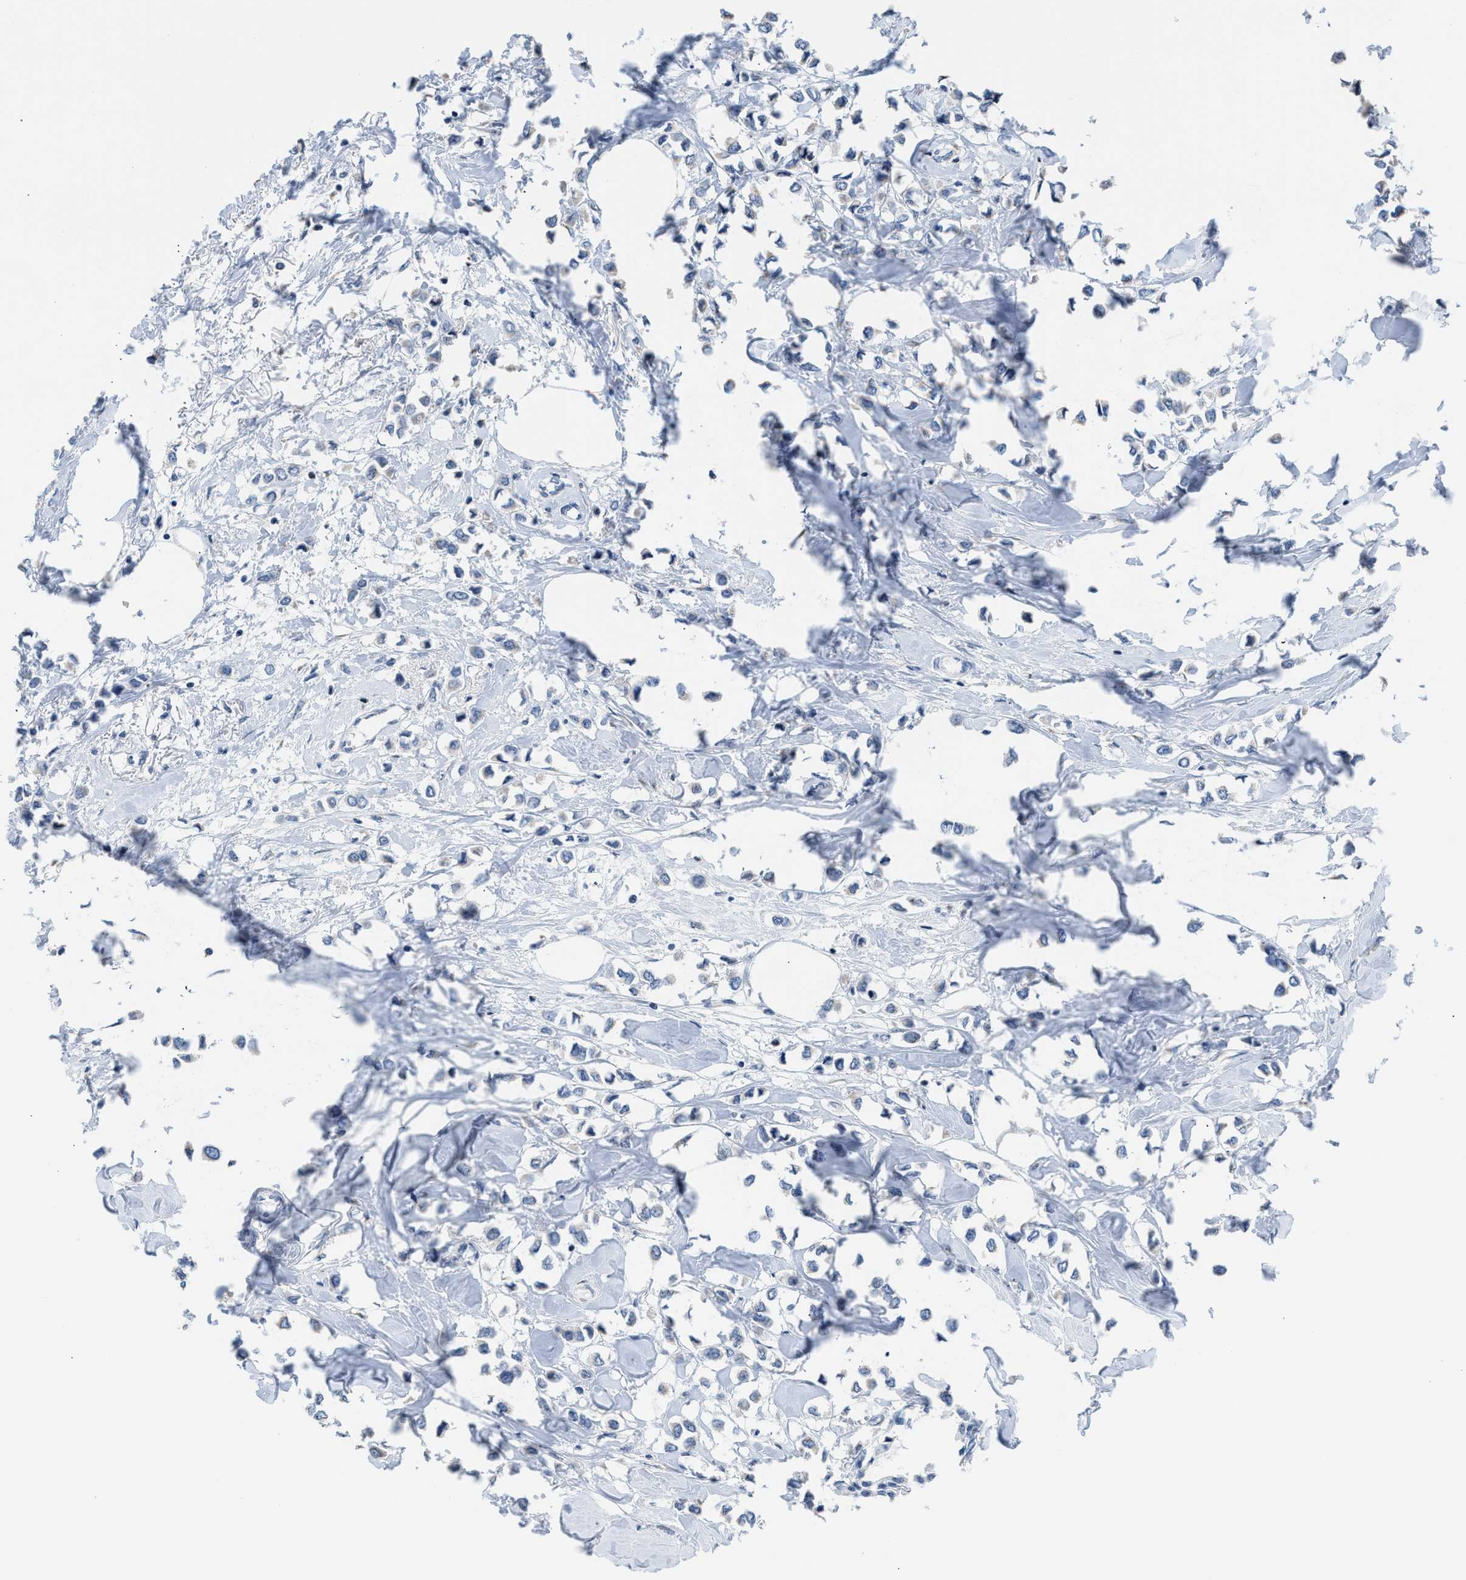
{"staining": {"intensity": "negative", "quantity": "none", "location": "none"}, "tissue": "breast cancer", "cell_type": "Tumor cells", "image_type": "cancer", "snomed": [{"axis": "morphology", "description": "Lobular carcinoma"}, {"axis": "topography", "description": "Breast"}], "caption": "Tumor cells show no significant positivity in breast cancer (lobular carcinoma).", "gene": "TERF2IP", "patient": {"sex": "female", "age": 51}}